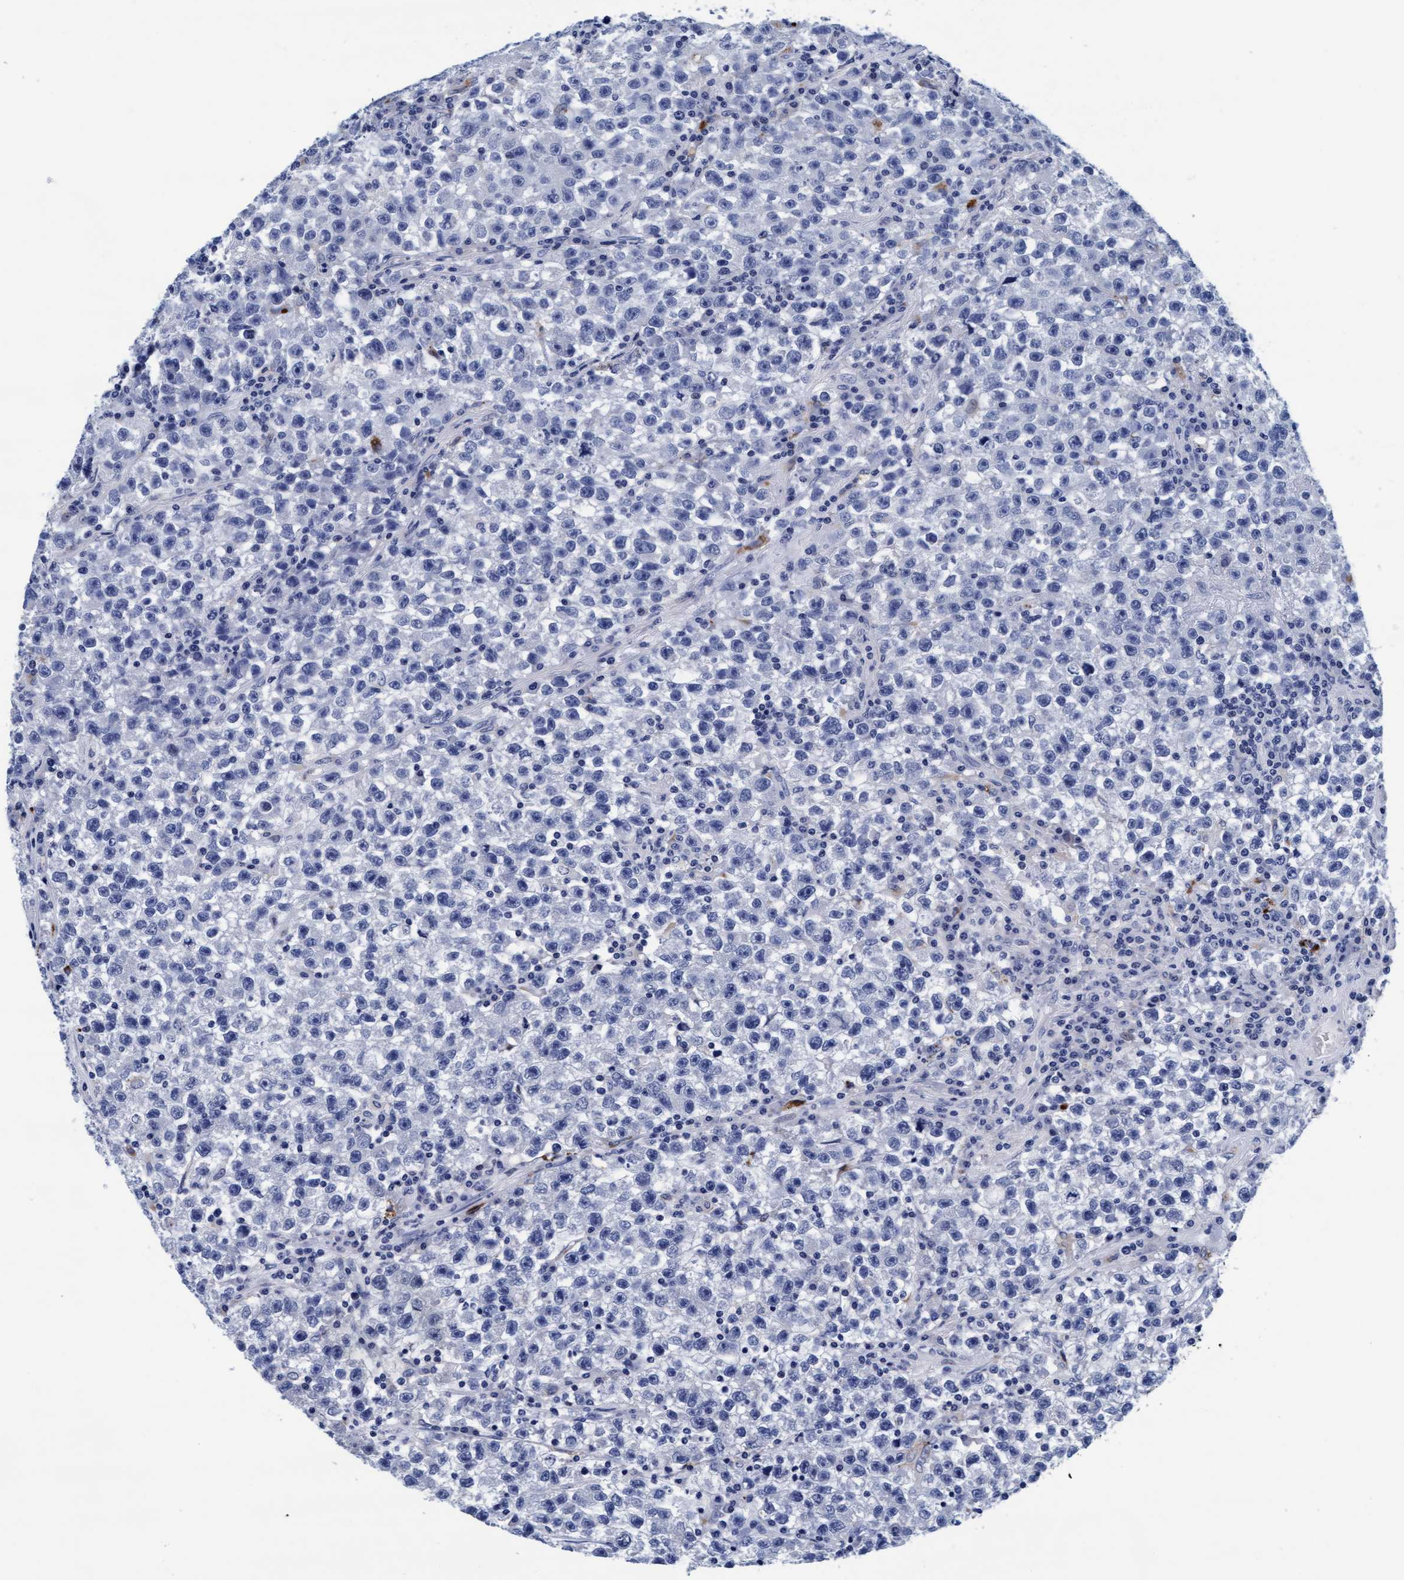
{"staining": {"intensity": "negative", "quantity": "none", "location": "none"}, "tissue": "testis cancer", "cell_type": "Tumor cells", "image_type": "cancer", "snomed": [{"axis": "morphology", "description": "Seminoma, NOS"}, {"axis": "topography", "description": "Testis"}], "caption": "IHC histopathology image of neoplastic tissue: testis seminoma stained with DAB (3,3'-diaminobenzidine) shows no significant protein staining in tumor cells.", "gene": "ARSG", "patient": {"sex": "male", "age": 22}}